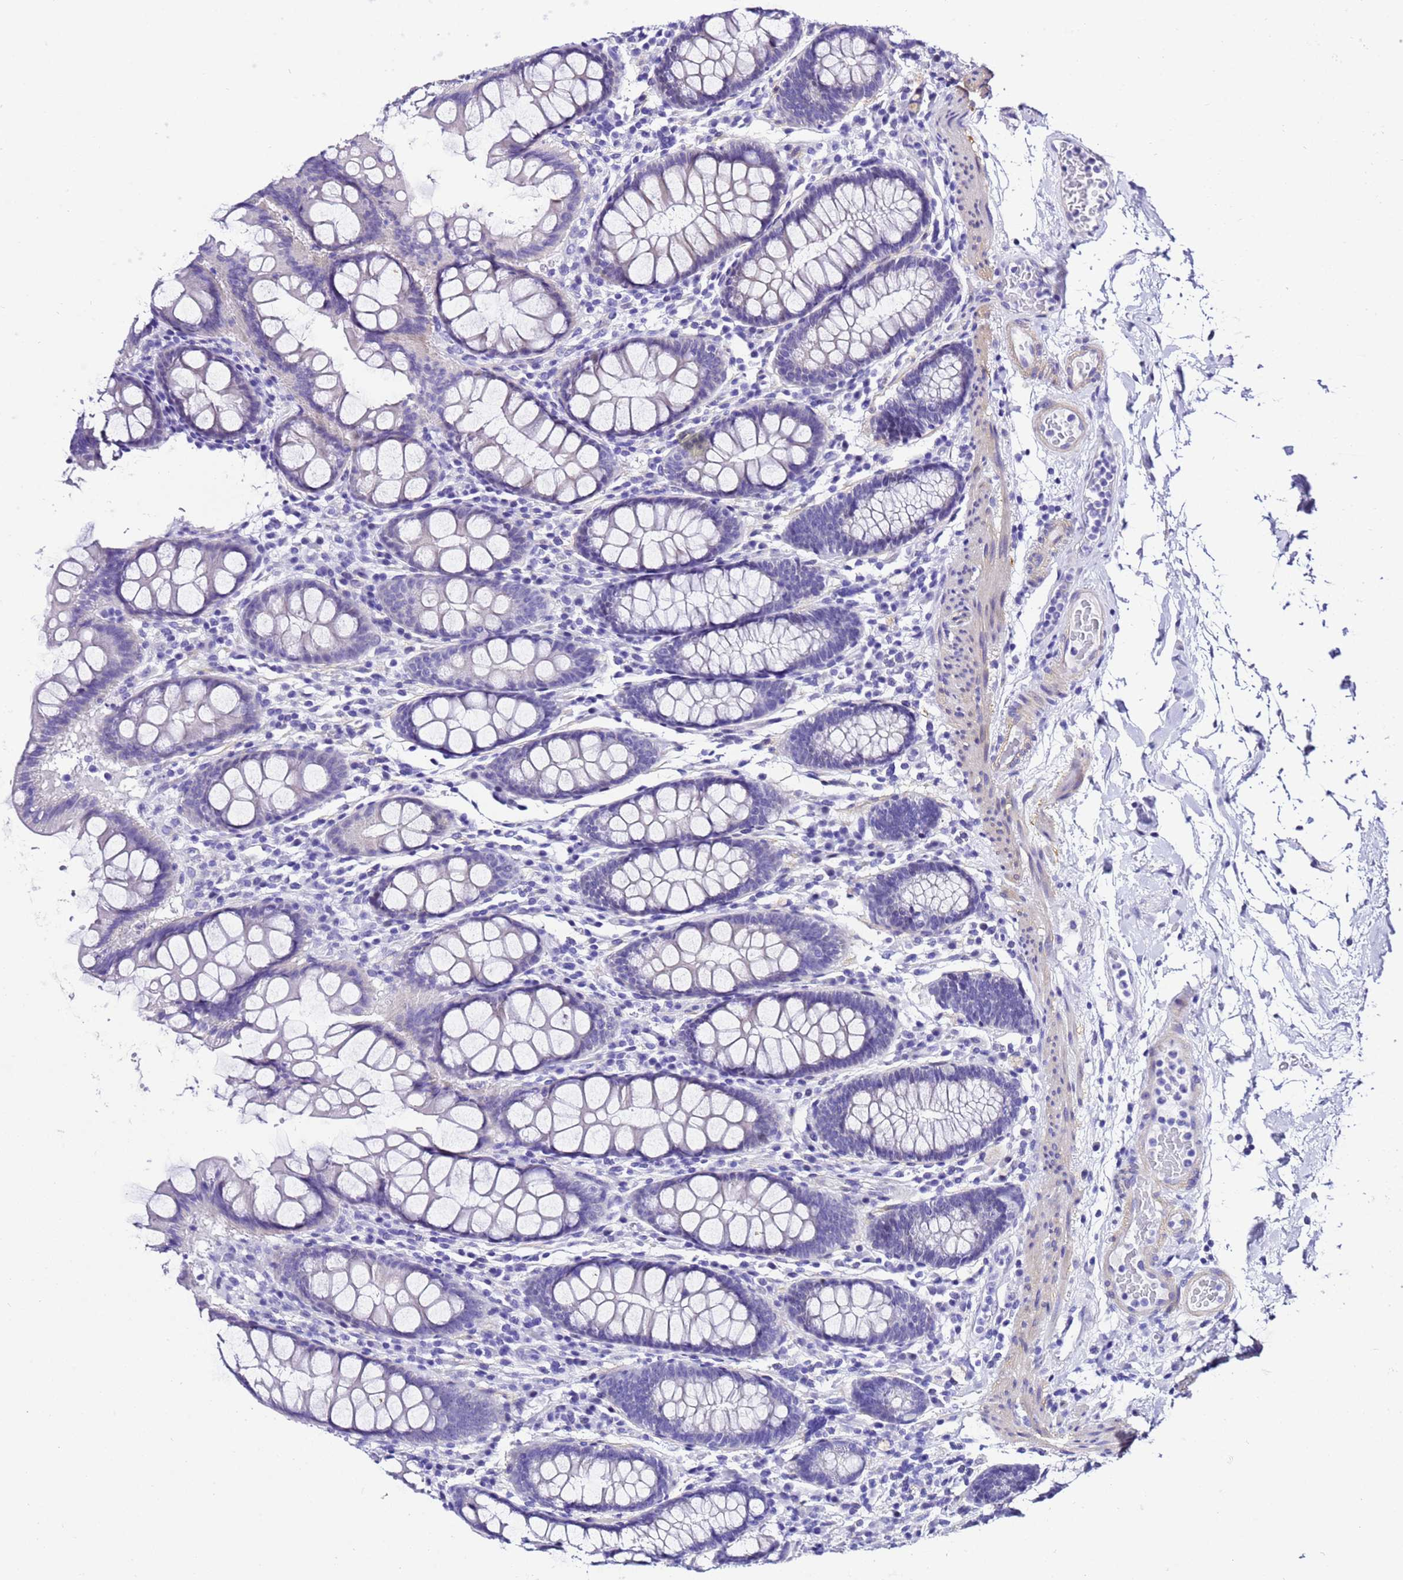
{"staining": {"intensity": "negative", "quantity": "none", "location": "none"}, "tissue": "colon", "cell_type": "Endothelial cells", "image_type": "normal", "snomed": [{"axis": "morphology", "description": "Normal tissue, NOS"}, {"axis": "topography", "description": "Colon"}], "caption": "The histopathology image reveals no staining of endothelial cells in benign colon.", "gene": "ZNF417", "patient": {"sex": "female", "age": 79}}